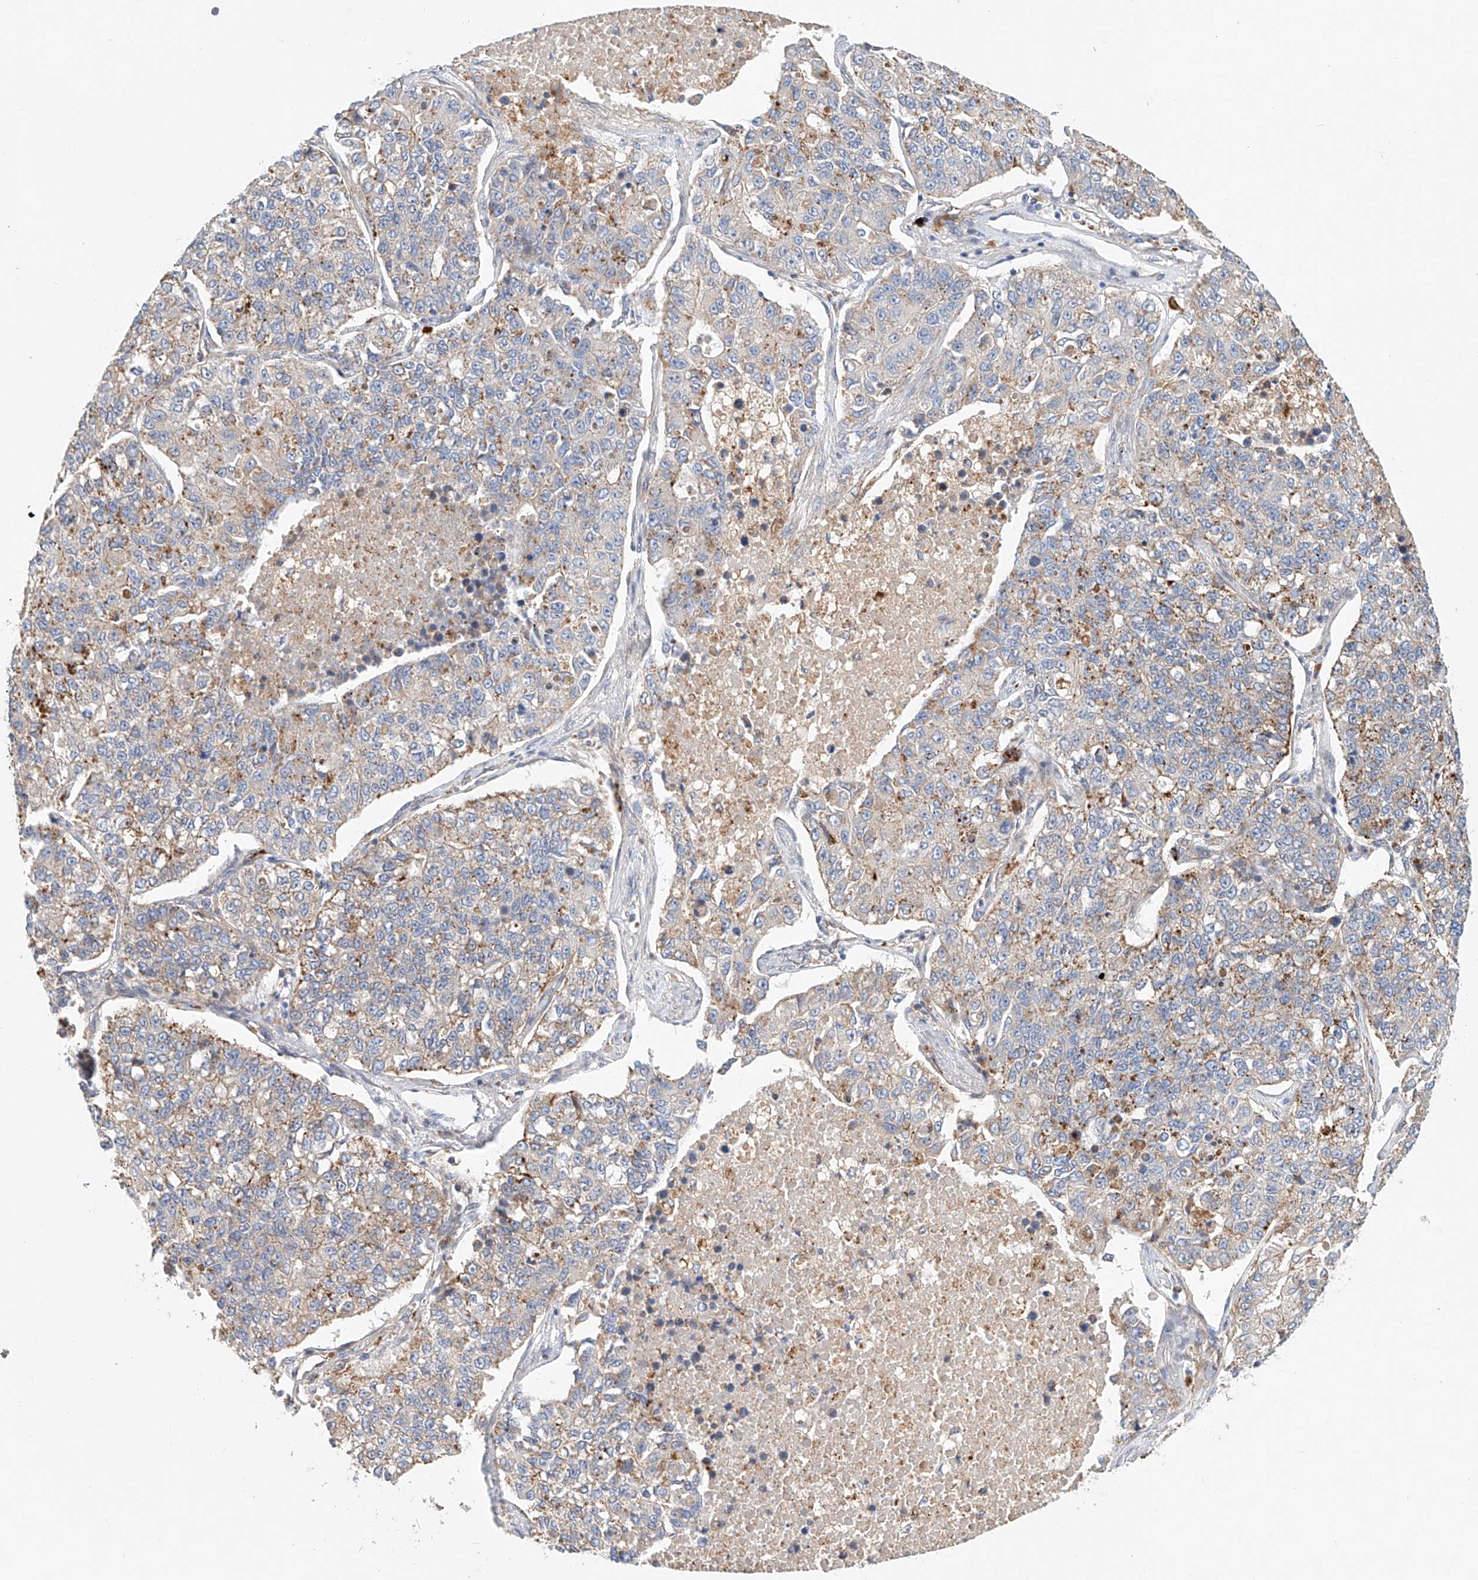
{"staining": {"intensity": "weak", "quantity": "25%-75%", "location": "cytoplasmic/membranous"}, "tissue": "lung cancer", "cell_type": "Tumor cells", "image_type": "cancer", "snomed": [{"axis": "morphology", "description": "Adenocarcinoma, NOS"}, {"axis": "topography", "description": "Lung"}], "caption": "Protein analysis of adenocarcinoma (lung) tissue reveals weak cytoplasmic/membranous positivity in approximately 25%-75% of tumor cells.", "gene": "HGSNAT", "patient": {"sex": "male", "age": 49}}